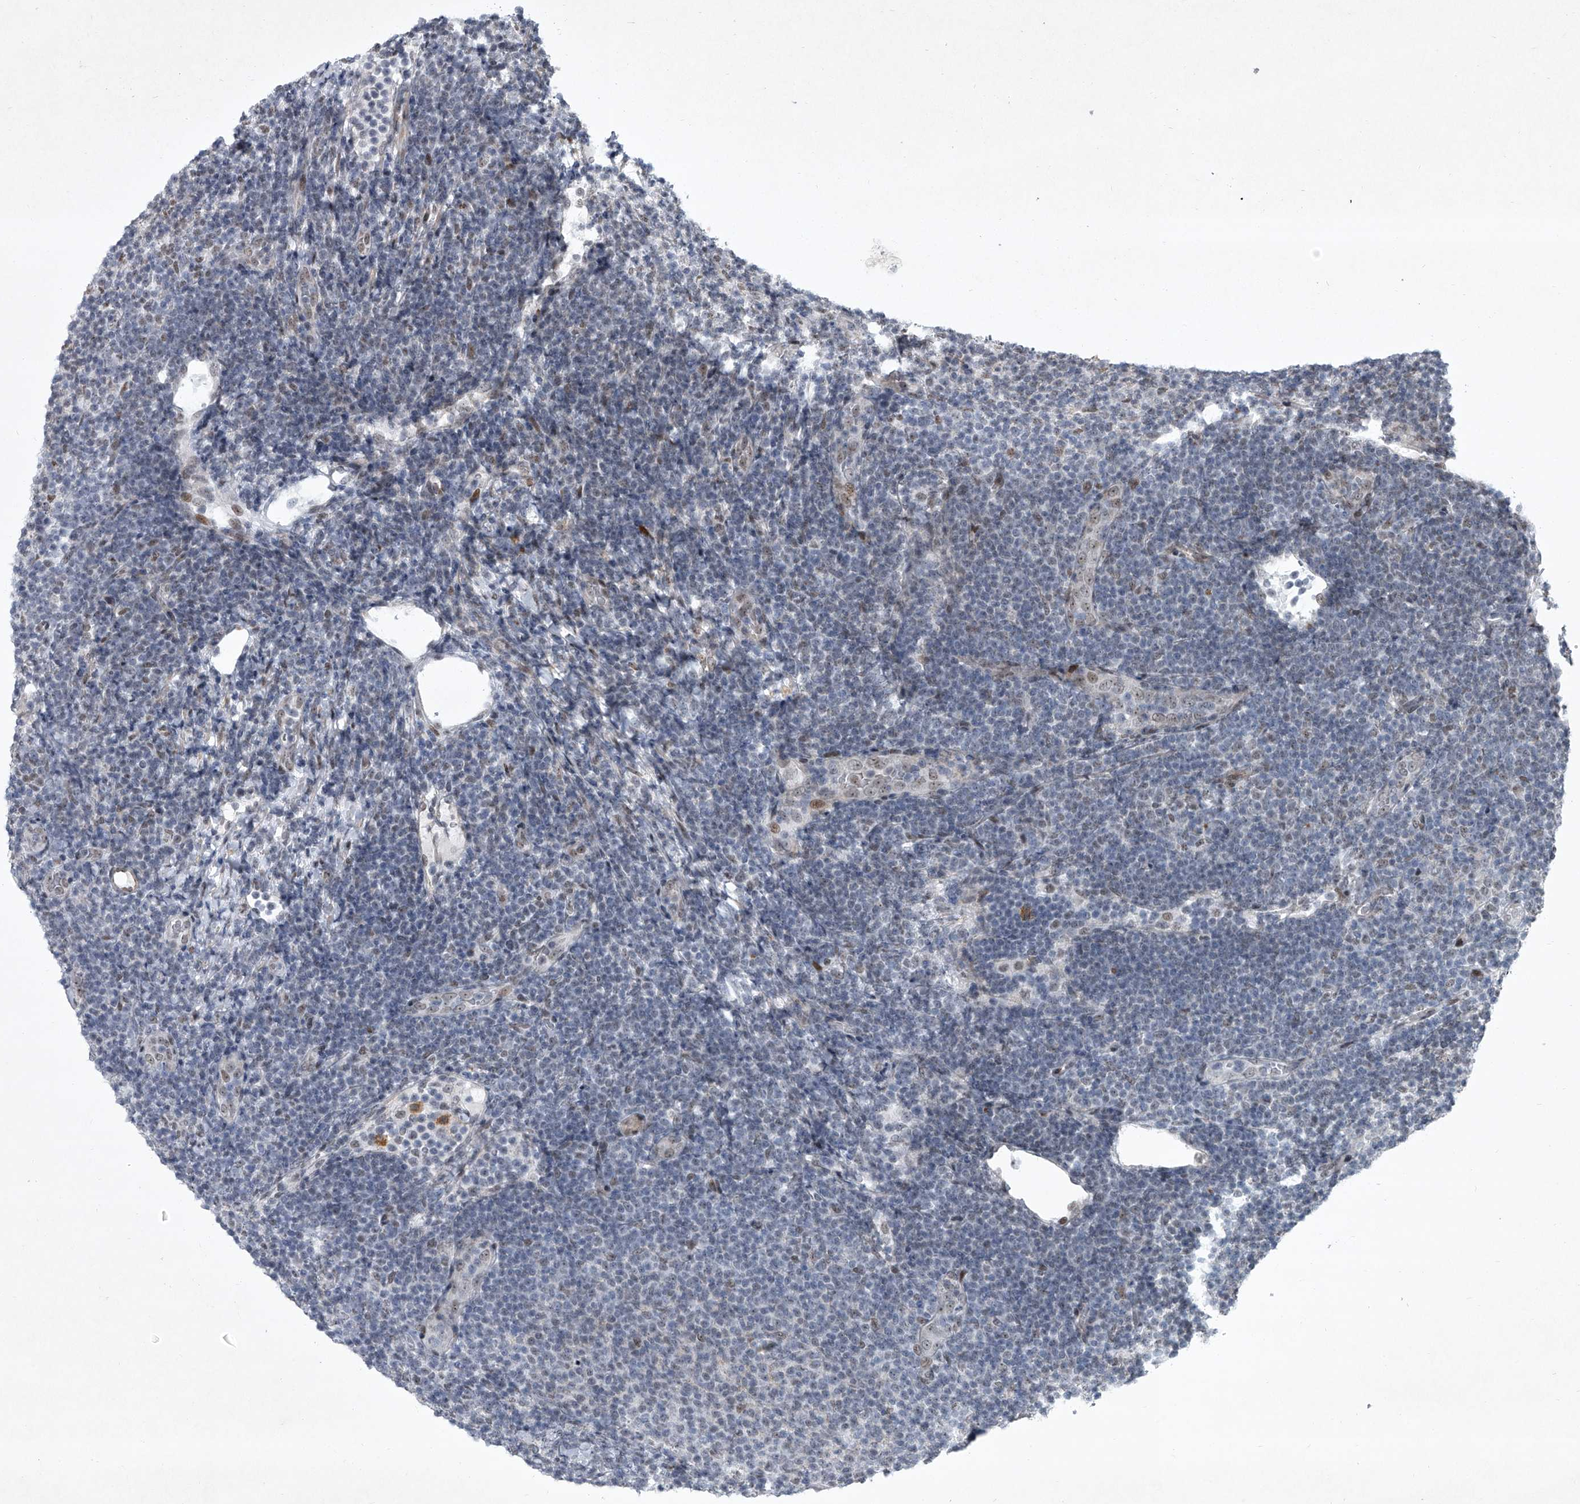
{"staining": {"intensity": "negative", "quantity": "none", "location": "none"}, "tissue": "lymphoma", "cell_type": "Tumor cells", "image_type": "cancer", "snomed": [{"axis": "morphology", "description": "Malignant lymphoma, non-Hodgkin's type, Low grade"}, {"axis": "topography", "description": "Lymph node"}], "caption": "High power microscopy image of an IHC photomicrograph of low-grade malignant lymphoma, non-Hodgkin's type, revealing no significant expression in tumor cells.", "gene": "MLLT1", "patient": {"sex": "male", "age": 66}}